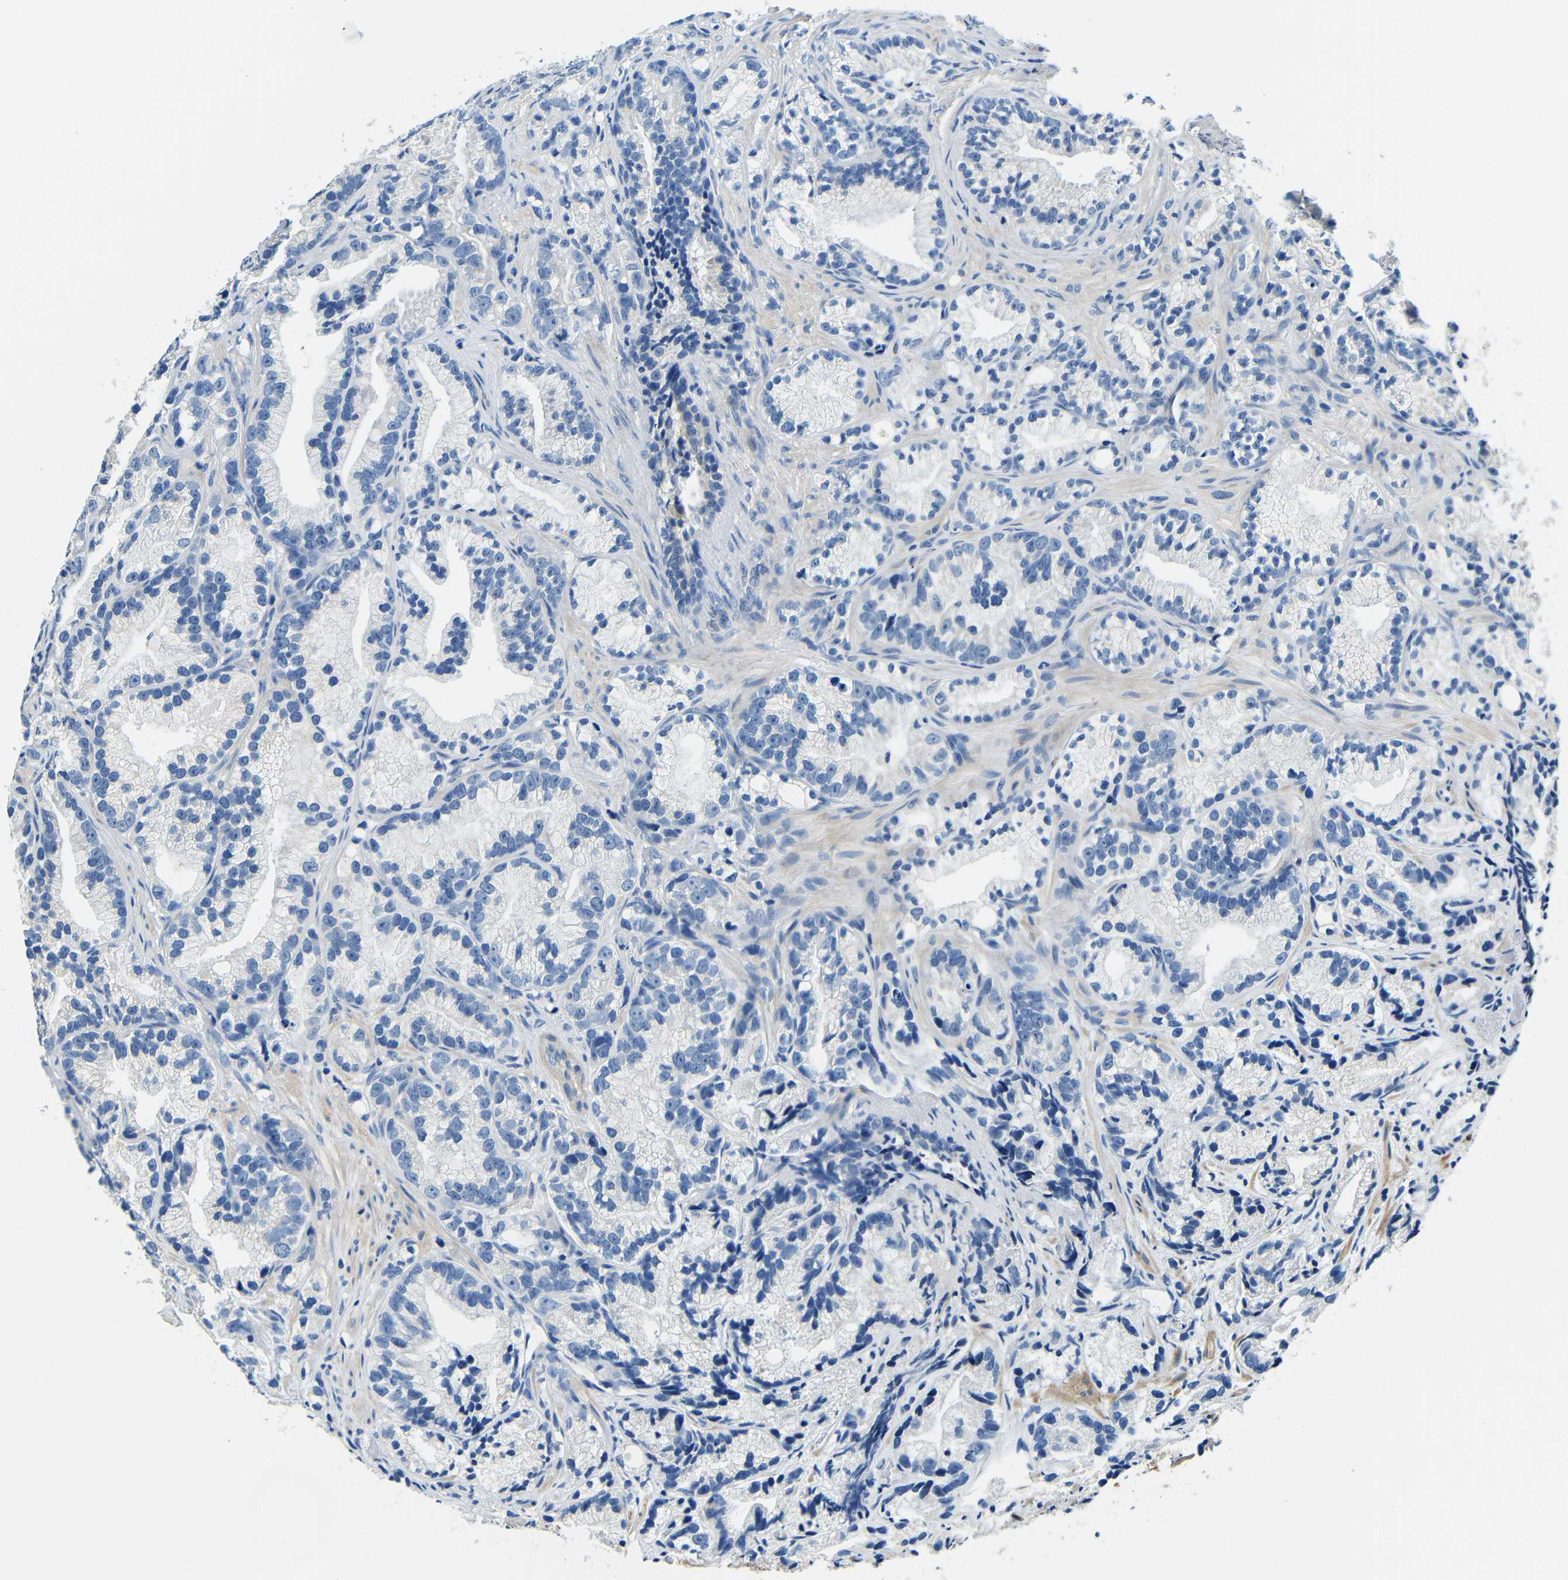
{"staining": {"intensity": "negative", "quantity": "none", "location": "none"}, "tissue": "prostate cancer", "cell_type": "Tumor cells", "image_type": "cancer", "snomed": [{"axis": "morphology", "description": "Adenocarcinoma, Low grade"}, {"axis": "topography", "description": "Prostate"}], "caption": "Histopathology image shows no significant protein positivity in tumor cells of prostate low-grade adenocarcinoma.", "gene": "FMO5", "patient": {"sex": "male", "age": 89}}